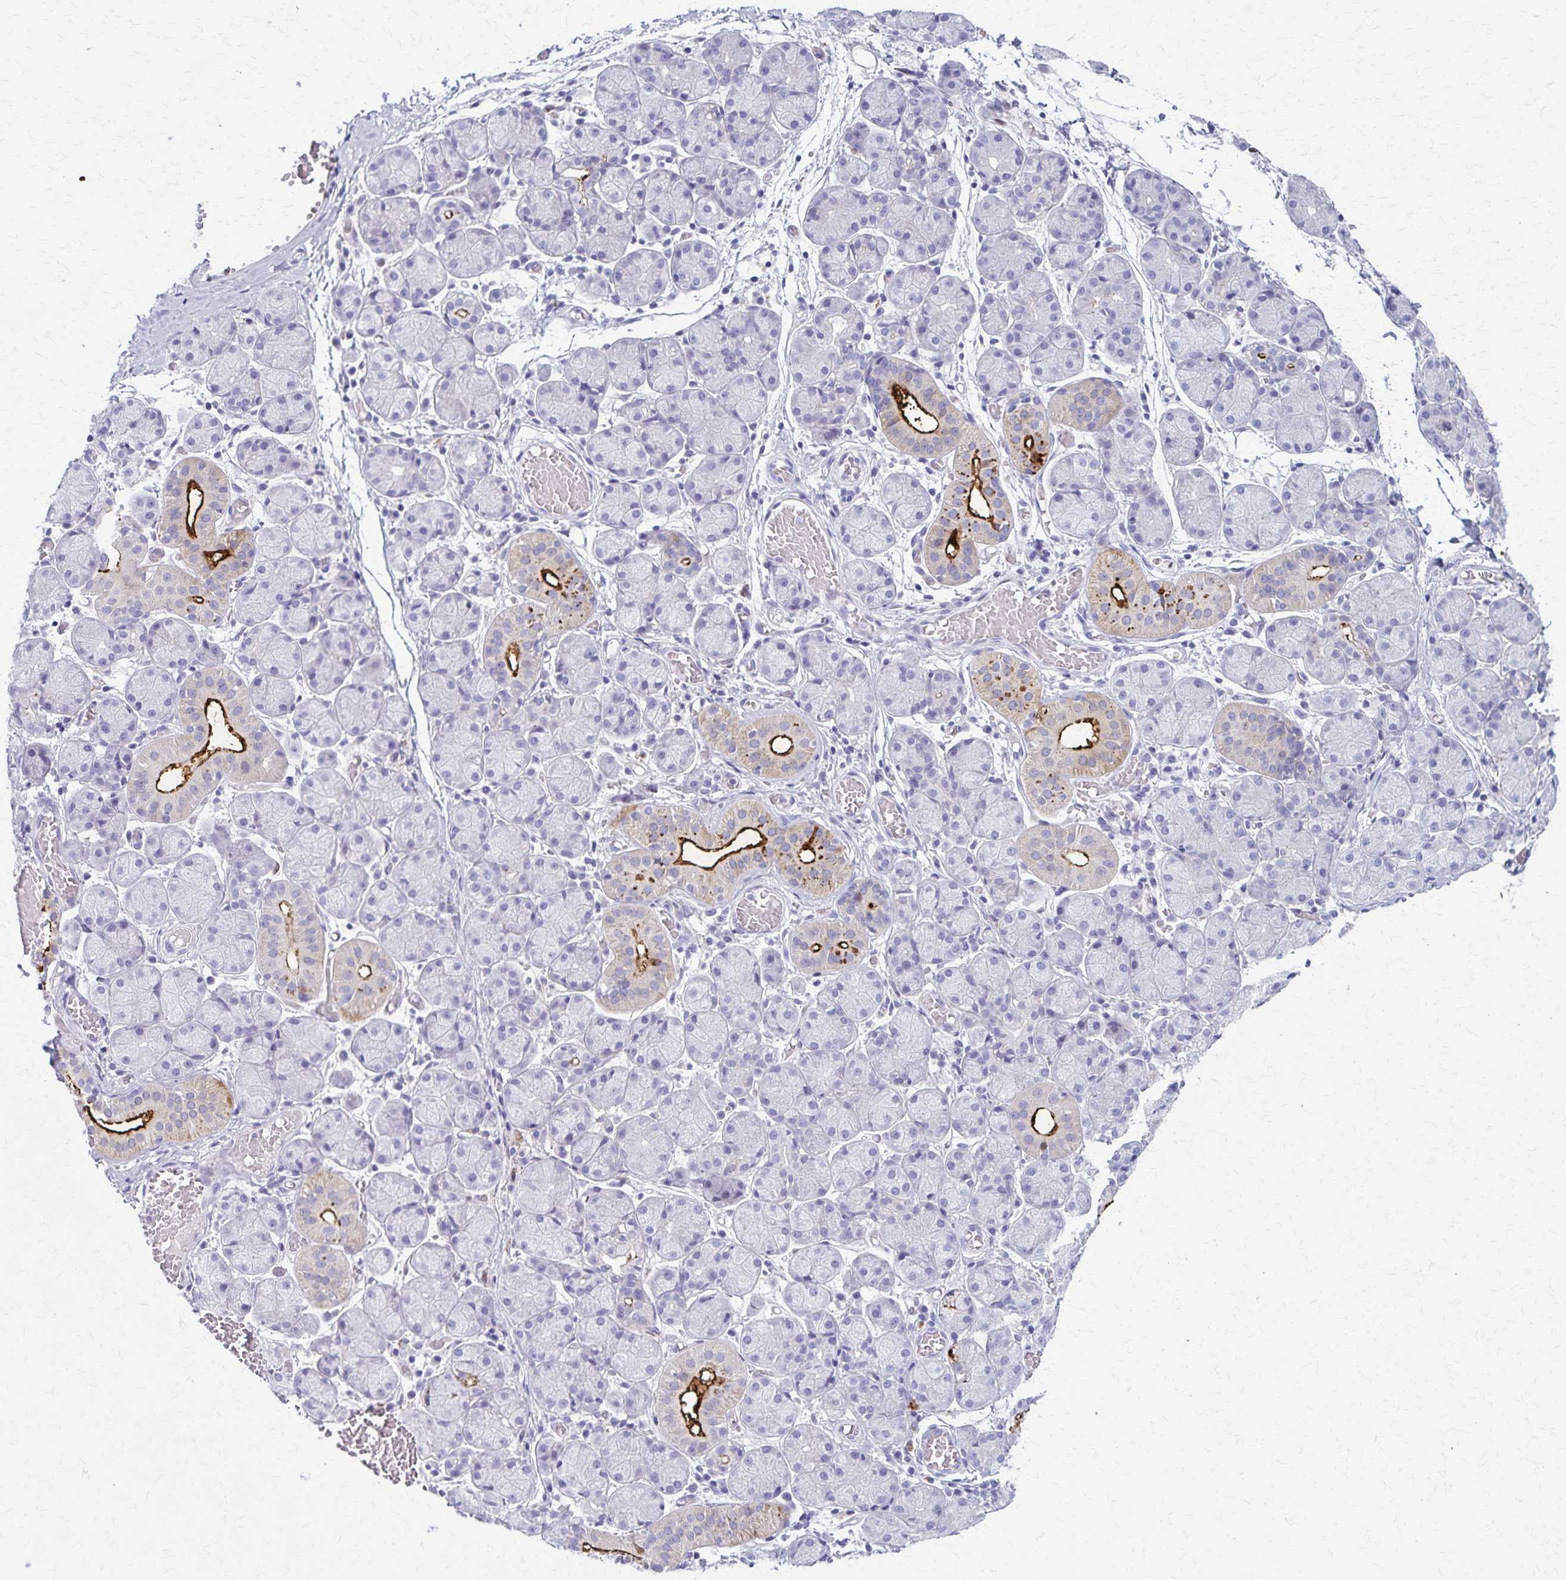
{"staining": {"intensity": "strong", "quantity": "<25%", "location": "cytoplasmic/membranous"}, "tissue": "salivary gland", "cell_type": "Glandular cells", "image_type": "normal", "snomed": [{"axis": "morphology", "description": "Normal tissue, NOS"}, {"axis": "topography", "description": "Salivary gland"}], "caption": "Immunohistochemical staining of benign salivary gland shows <25% levels of strong cytoplasmic/membranous protein staining in approximately <25% of glandular cells.", "gene": "TMEM60", "patient": {"sex": "female", "age": 24}}